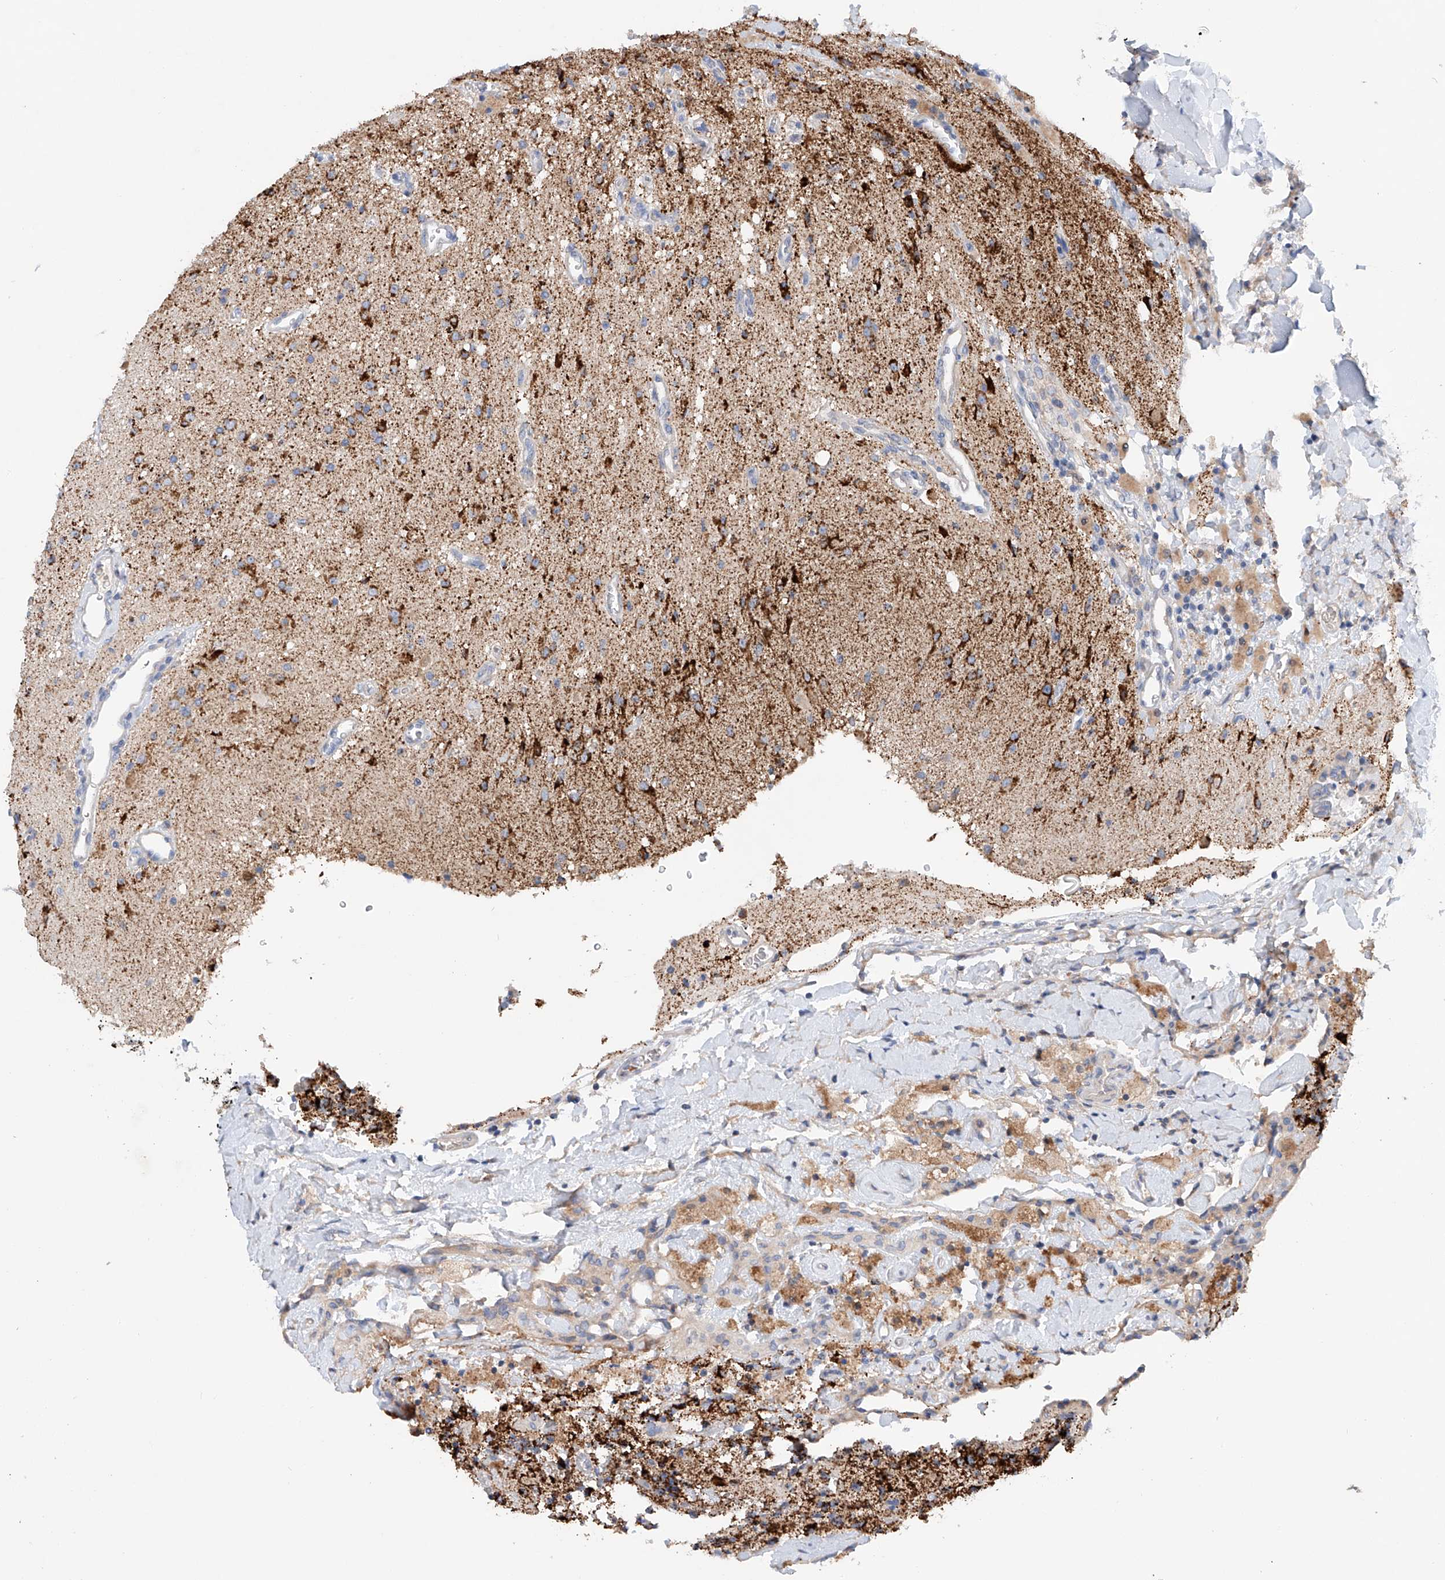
{"staining": {"intensity": "strong", "quantity": ">75%", "location": "cytoplasmic/membranous"}, "tissue": "glioma", "cell_type": "Tumor cells", "image_type": "cancer", "snomed": [{"axis": "morphology", "description": "Glioma, malignant, High grade"}, {"axis": "topography", "description": "Brain"}], "caption": "Immunohistochemistry of malignant high-grade glioma reveals high levels of strong cytoplasmic/membranous positivity in approximately >75% of tumor cells.", "gene": "GPC4", "patient": {"sex": "male", "age": 34}}